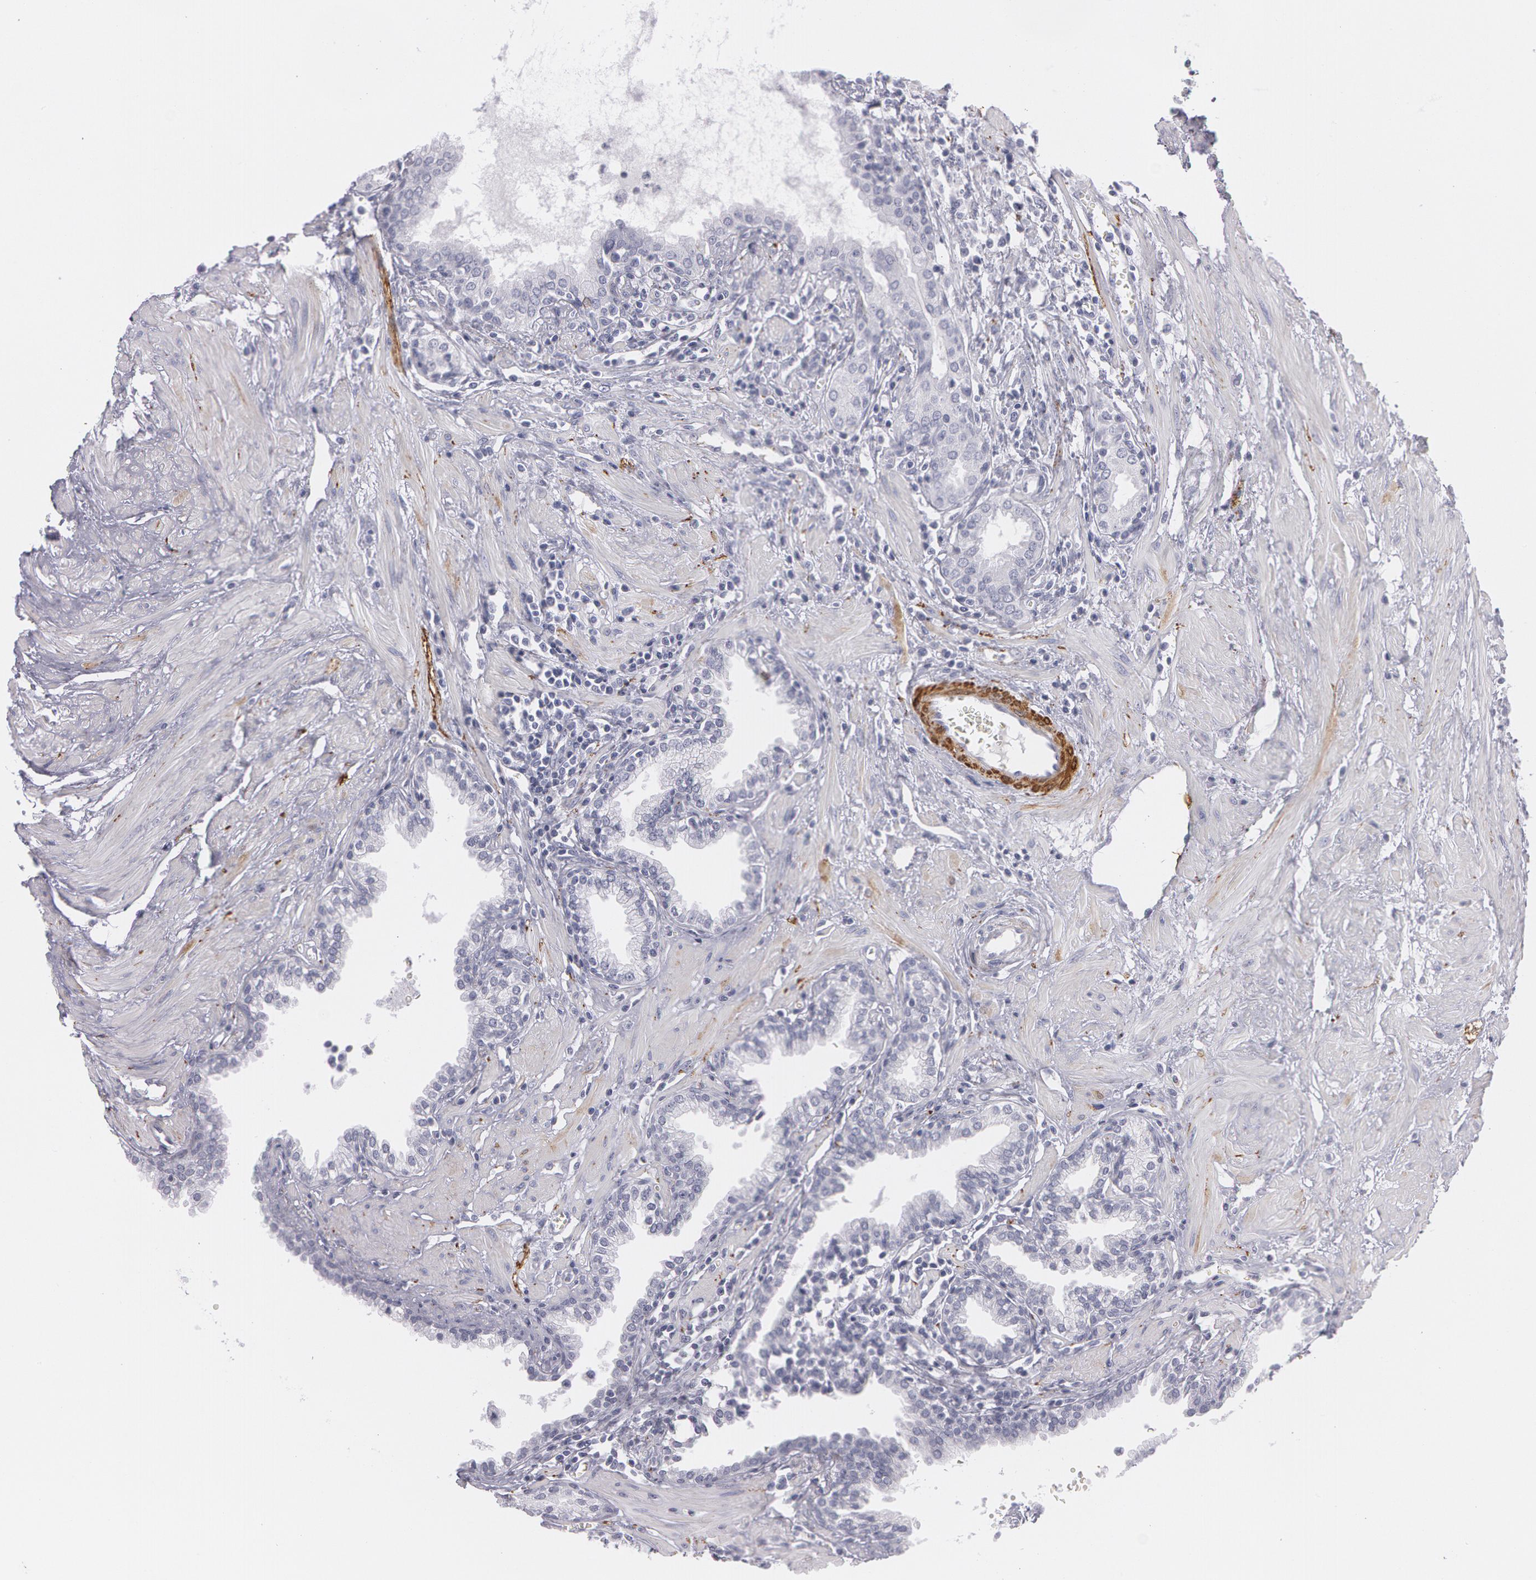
{"staining": {"intensity": "negative", "quantity": "none", "location": "none"}, "tissue": "prostate", "cell_type": "Glandular cells", "image_type": "normal", "snomed": [{"axis": "morphology", "description": "Normal tissue, NOS"}, {"axis": "topography", "description": "Prostate"}], "caption": "Immunohistochemistry (IHC) of unremarkable human prostate demonstrates no positivity in glandular cells.", "gene": "SNCG", "patient": {"sex": "male", "age": 64}}